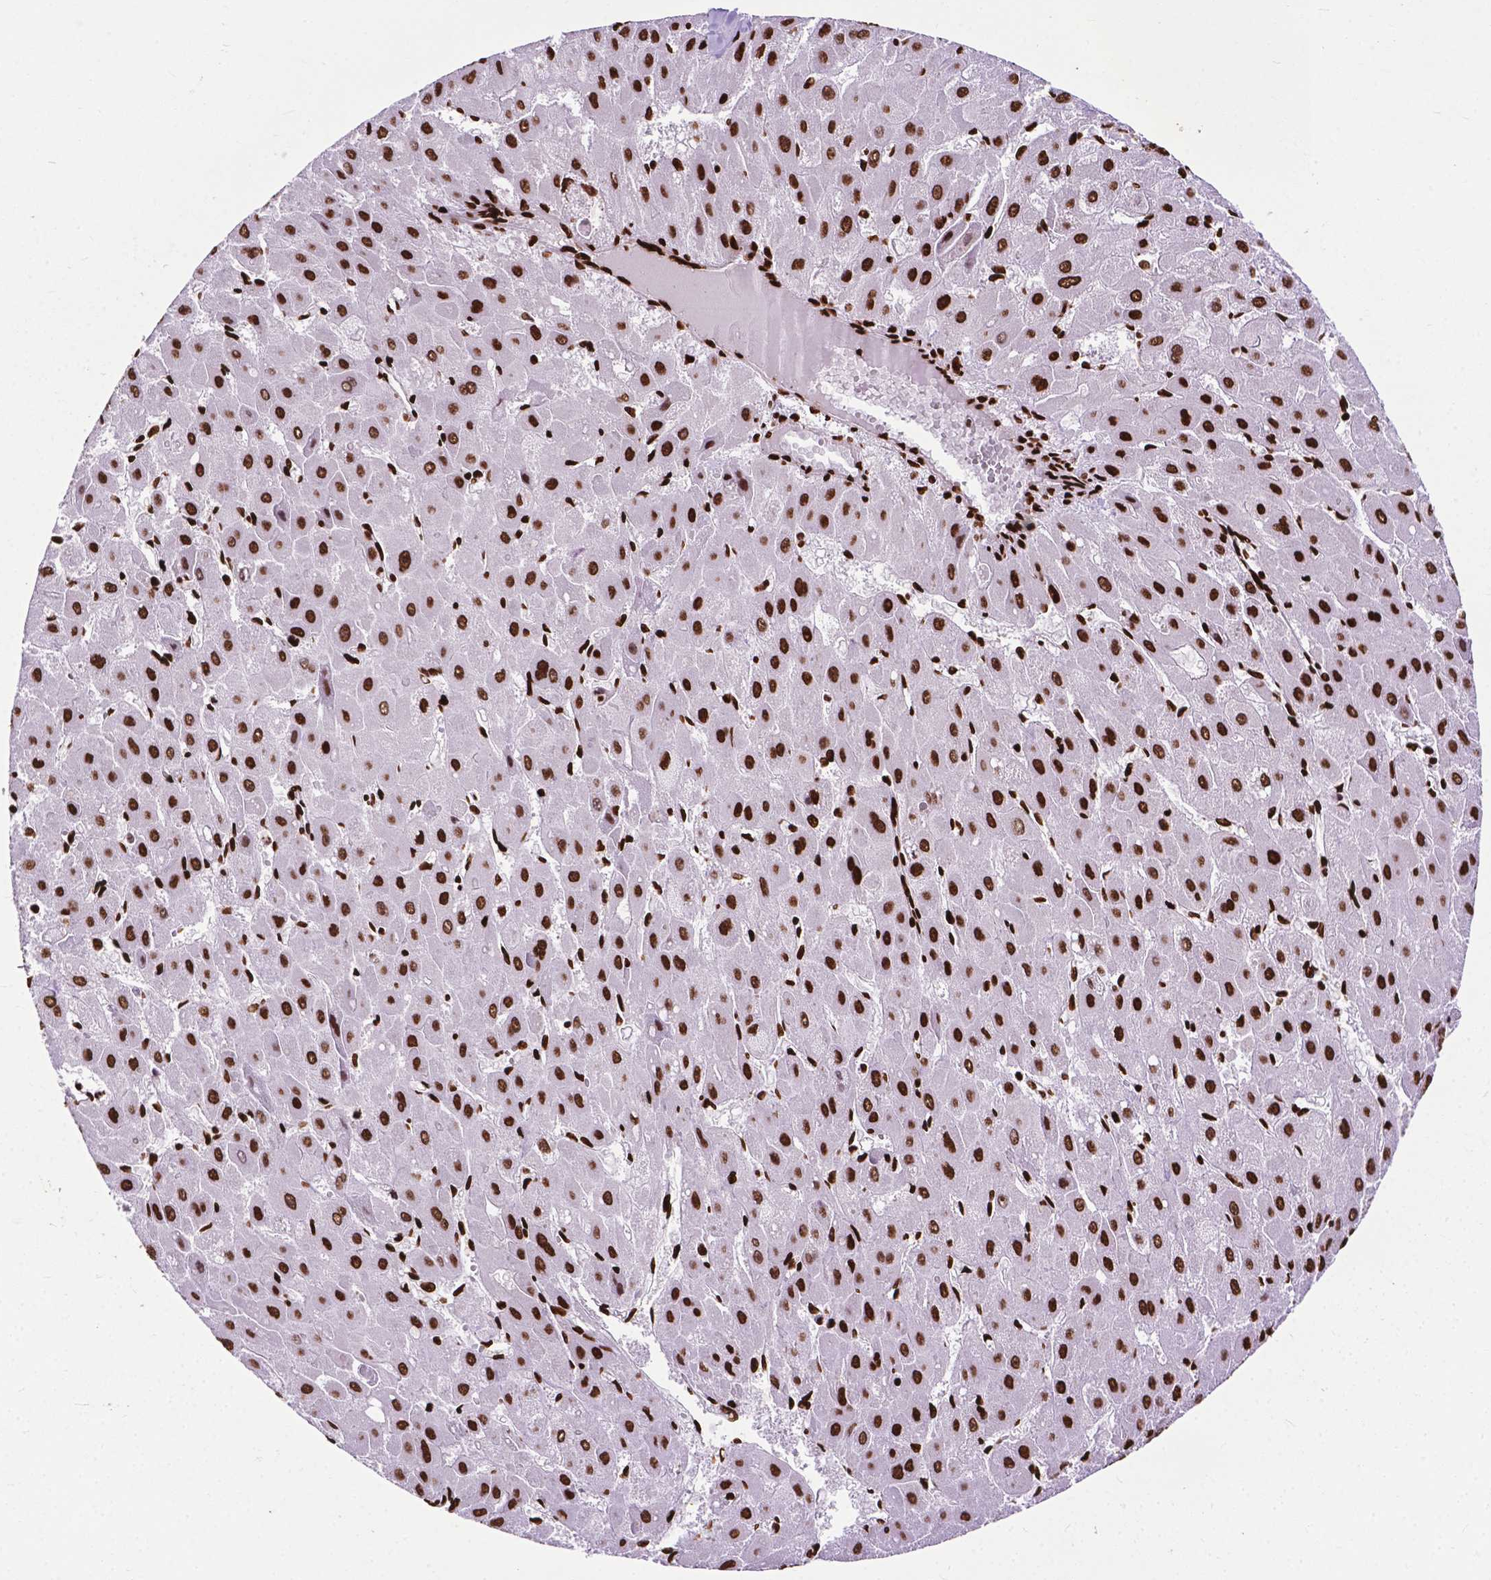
{"staining": {"intensity": "strong", "quantity": ">75%", "location": "nuclear"}, "tissue": "liver cancer", "cell_type": "Tumor cells", "image_type": "cancer", "snomed": [{"axis": "morphology", "description": "Carcinoma, Hepatocellular, NOS"}, {"axis": "topography", "description": "Liver"}], "caption": "Protein expression analysis of human liver cancer reveals strong nuclear staining in about >75% of tumor cells.", "gene": "SMIM5", "patient": {"sex": "female", "age": 25}}